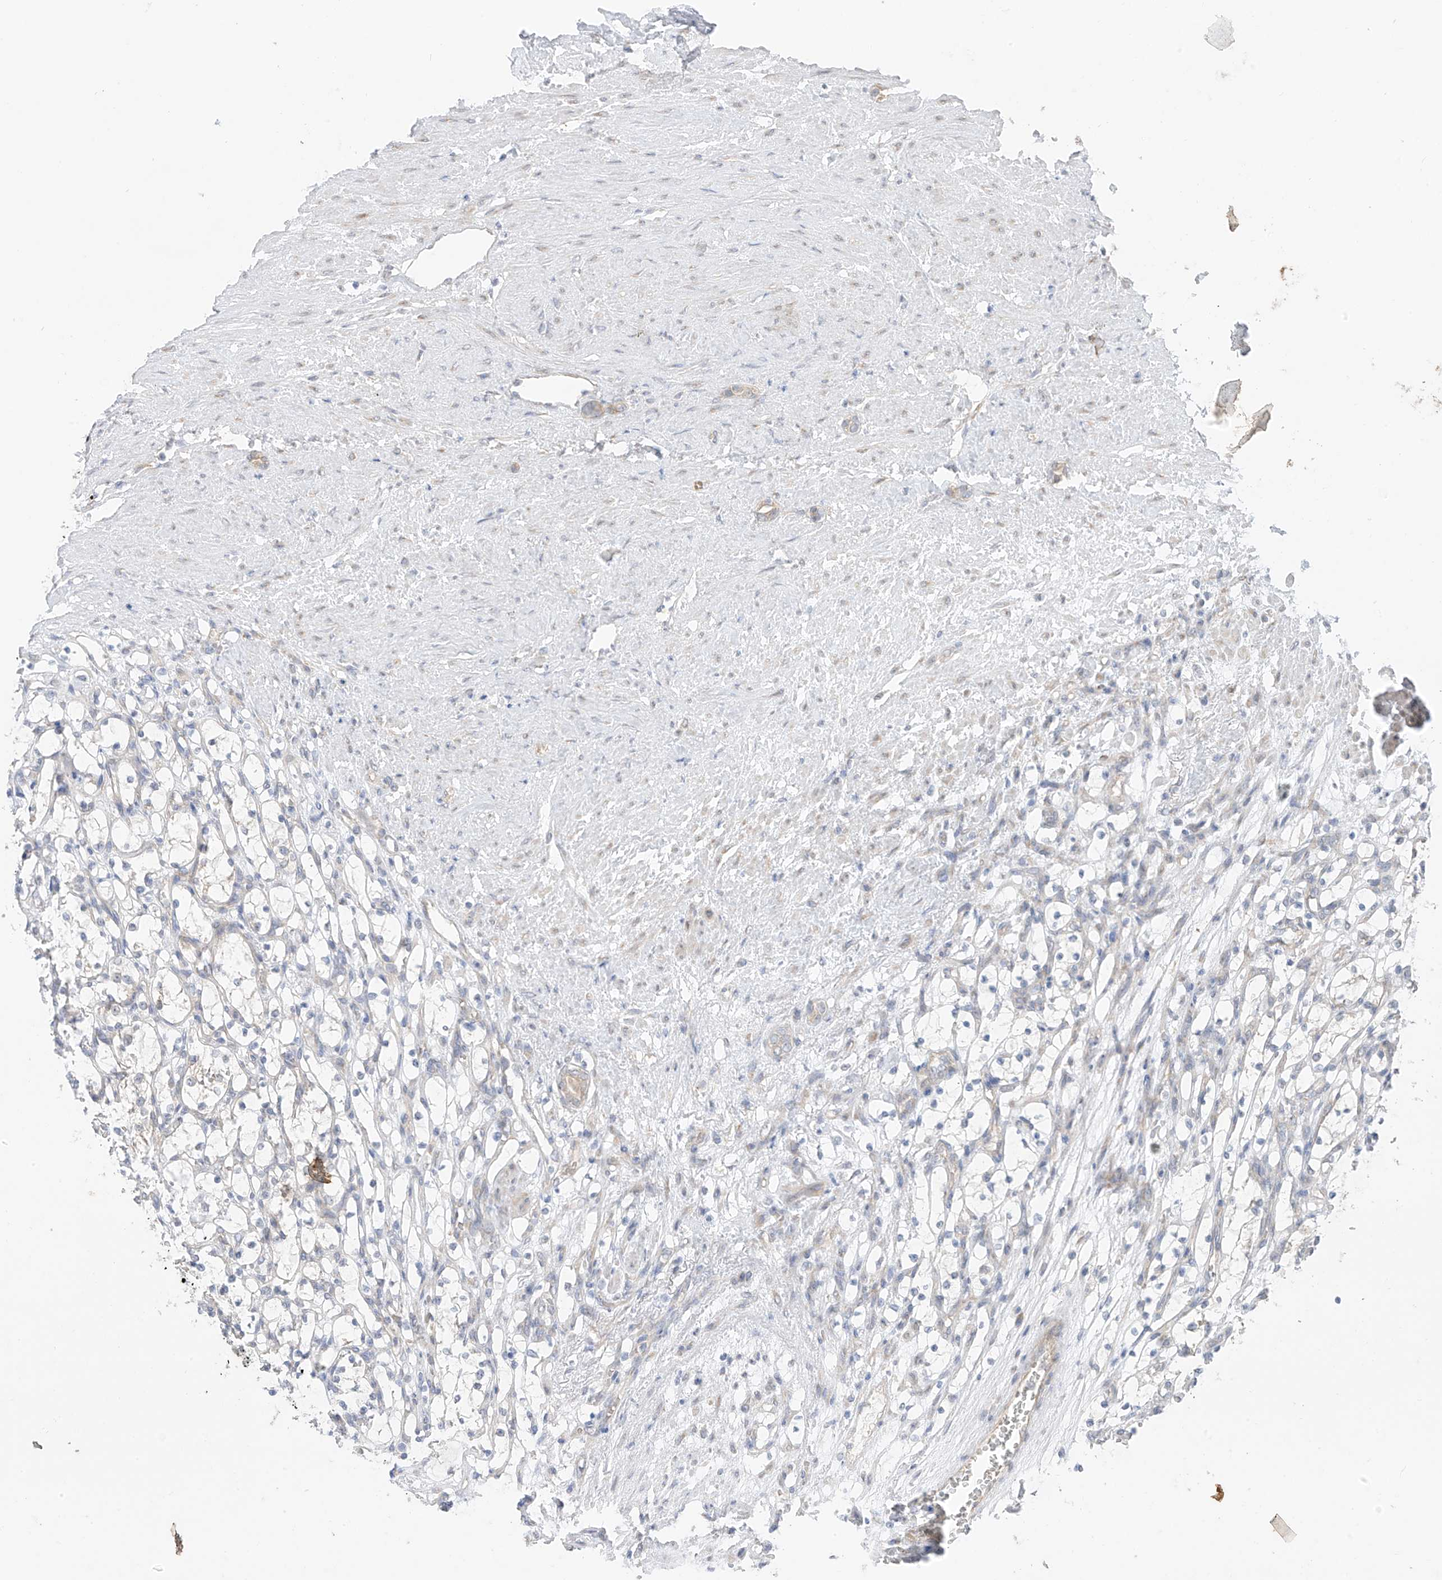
{"staining": {"intensity": "negative", "quantity": "none", "location": "none"}, "tissue": "renal cancer", "cell_type": "Tumor cells", "image_type": "cancer", "snomed": [{"axis": "morphology", "description": "Adenocarcinoma, NOS"}, {"axis": "topography", "description": "Kidney"}], "caption": "Human renal adenocarcinoma stained for a protein using IHC reveals no expression in tumor cells.", "gene": "NALCN", "patient": {"sex": "female", "age": 69}}